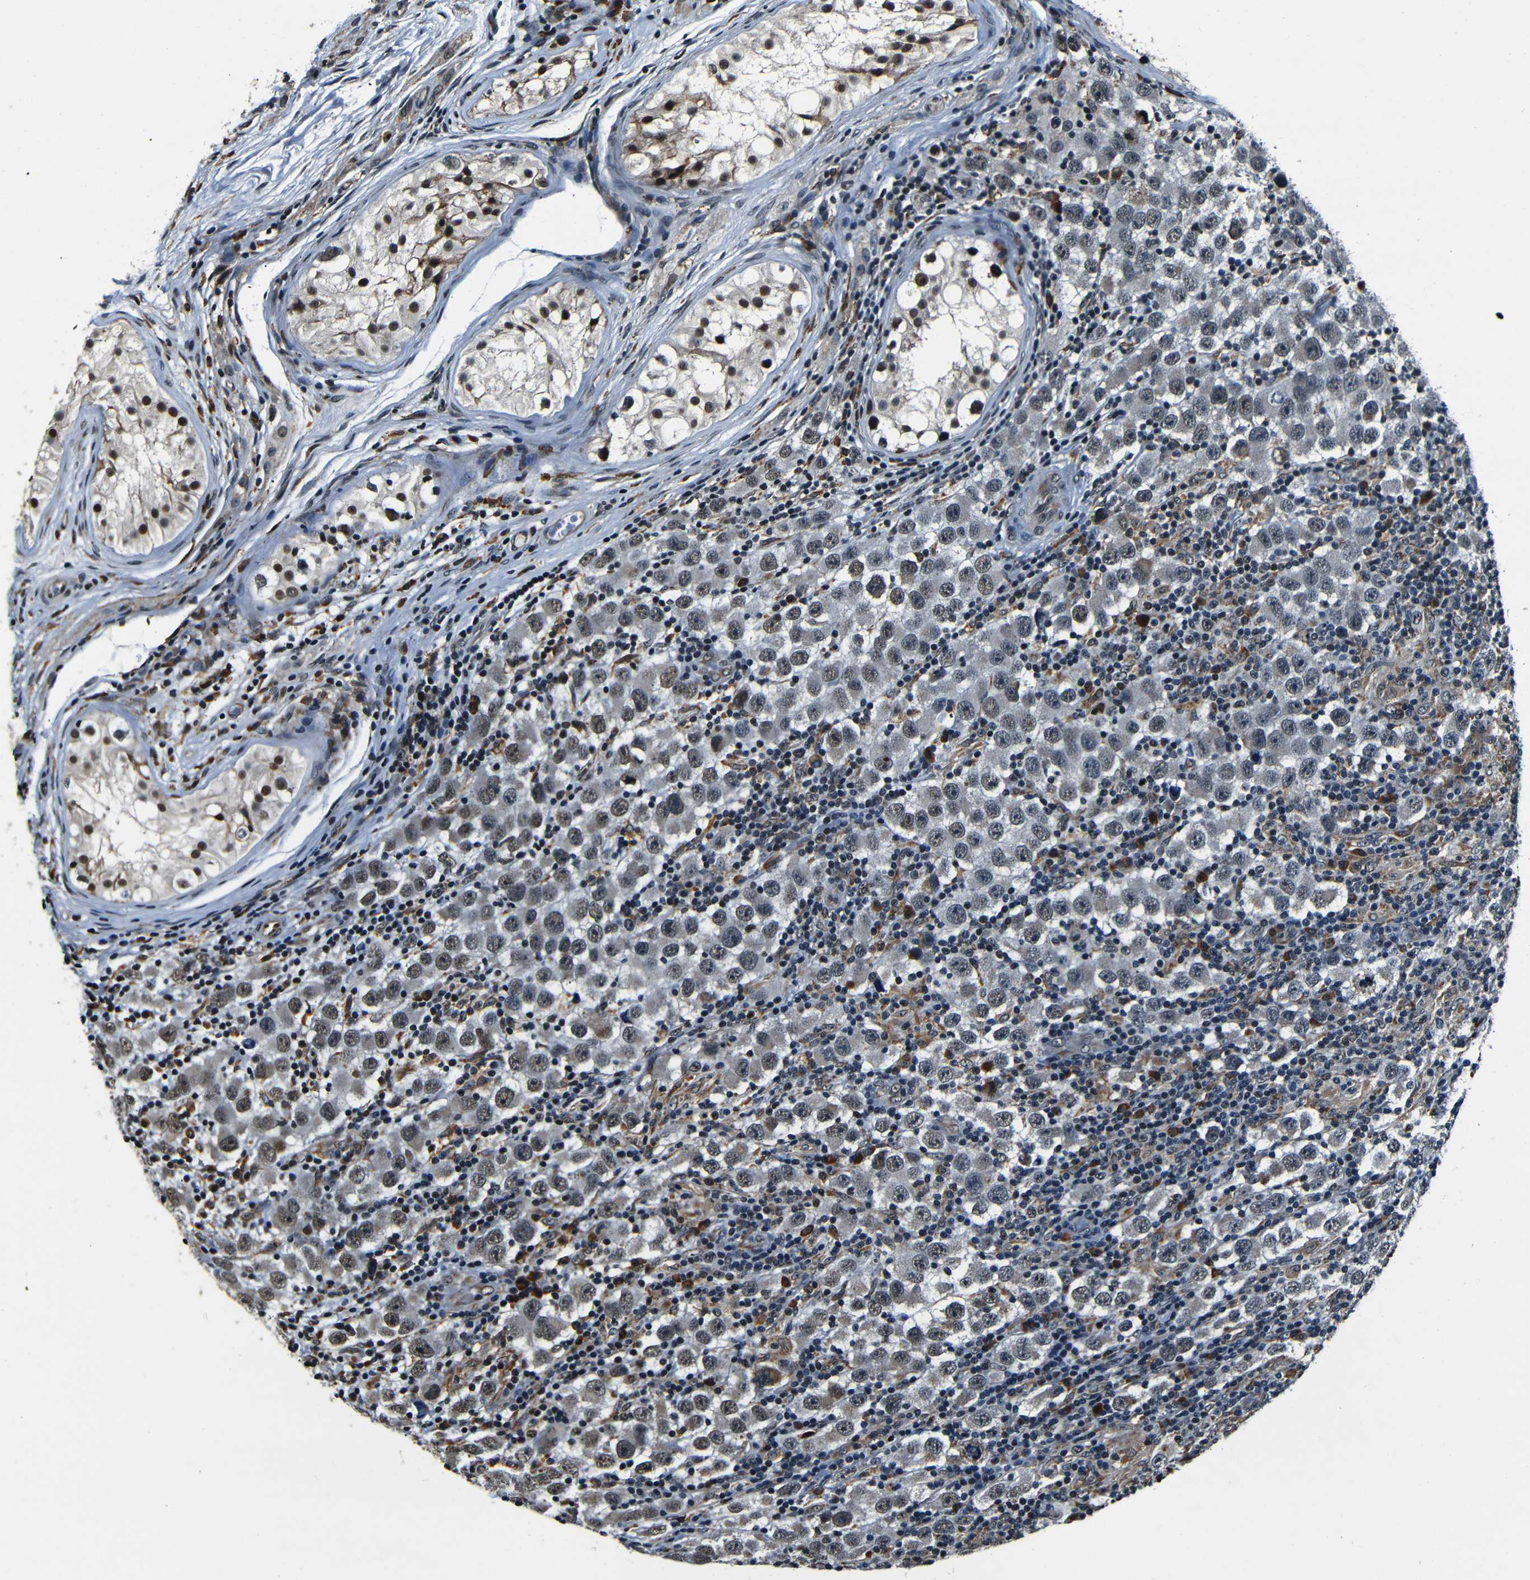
{"staining": {"intensity": "weak", "quantity": "25%-75%", "location": "cytoplasmic/membranous,nuclear"}, "tissue": "testis cancer", "cell_type": "Tumor cells", "image_type": "cancer", "snomed": [{"axis": "morphology", "description": "Carcinoma, Embryonal, NOS"}, {"axis": "topography", "description": "Testis"}], "caption": "A brown stain highlights weak cytoplasmic/membranous and nuclear expression of a protein in human testis cancer tumor cells.", "gene": "NCBP3", "patient": {"sex": "male", "age": 21}}